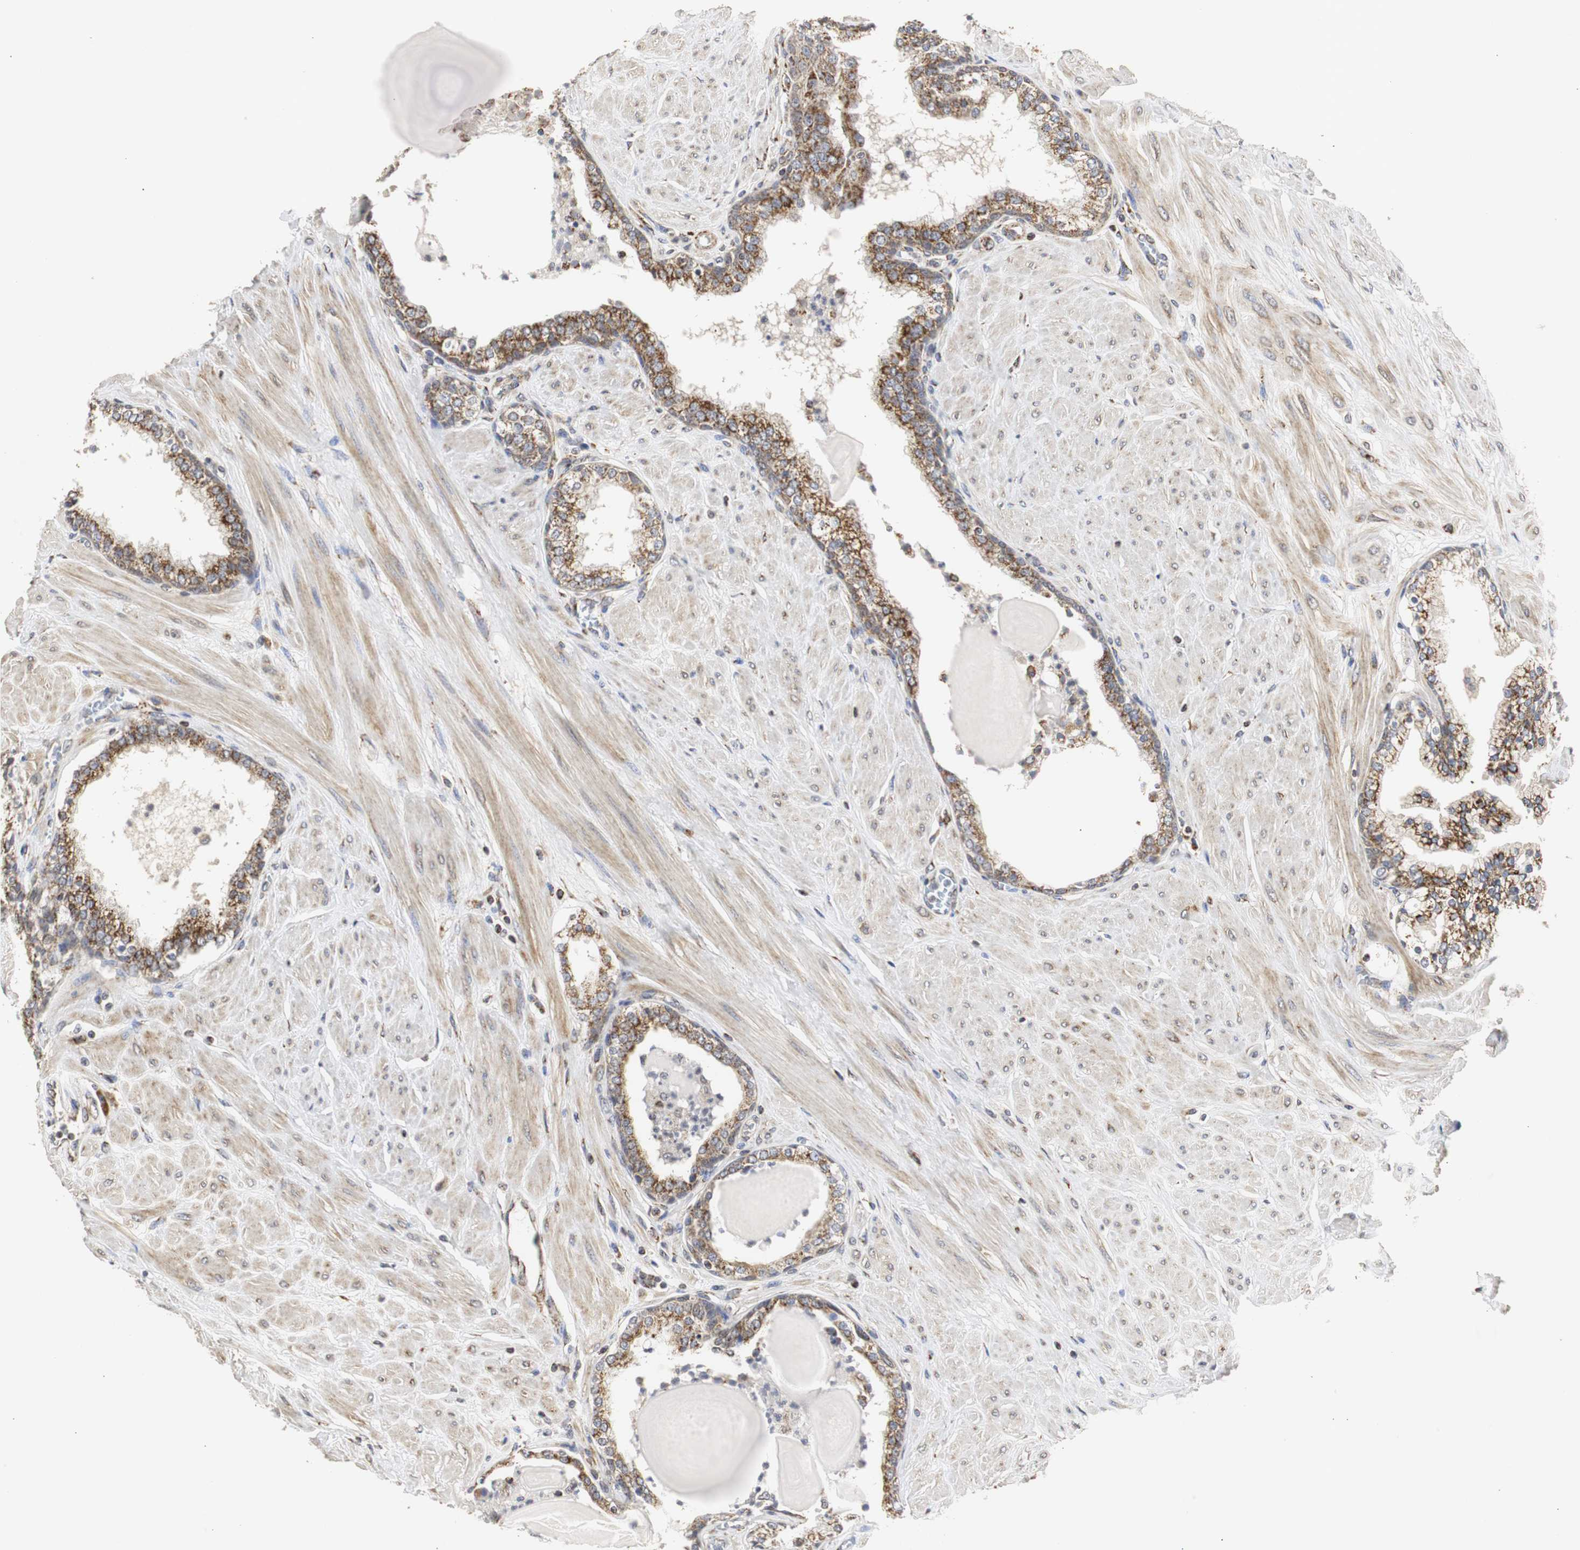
{"staining": {"intensity": "moderate", "quantity": ">75%", "location": "cytoplasmic/membranous"}, "tissue": "prostate", "cell_type": "Glandular cells", "image_type": "normal", "snomed": [{"axis": "morphology", "description": "Normal tissue, NOS"}, {"axis": "topography", "description": "Prostate"}], "caption": "Immunohistochemical staining of benign prostate reveals medium levels of moderate cytoplasmic/membranous expression in about >75% of glandular cells.", "gene": "HSD17B10", "patient": {"sex": "male", "age": 51}}